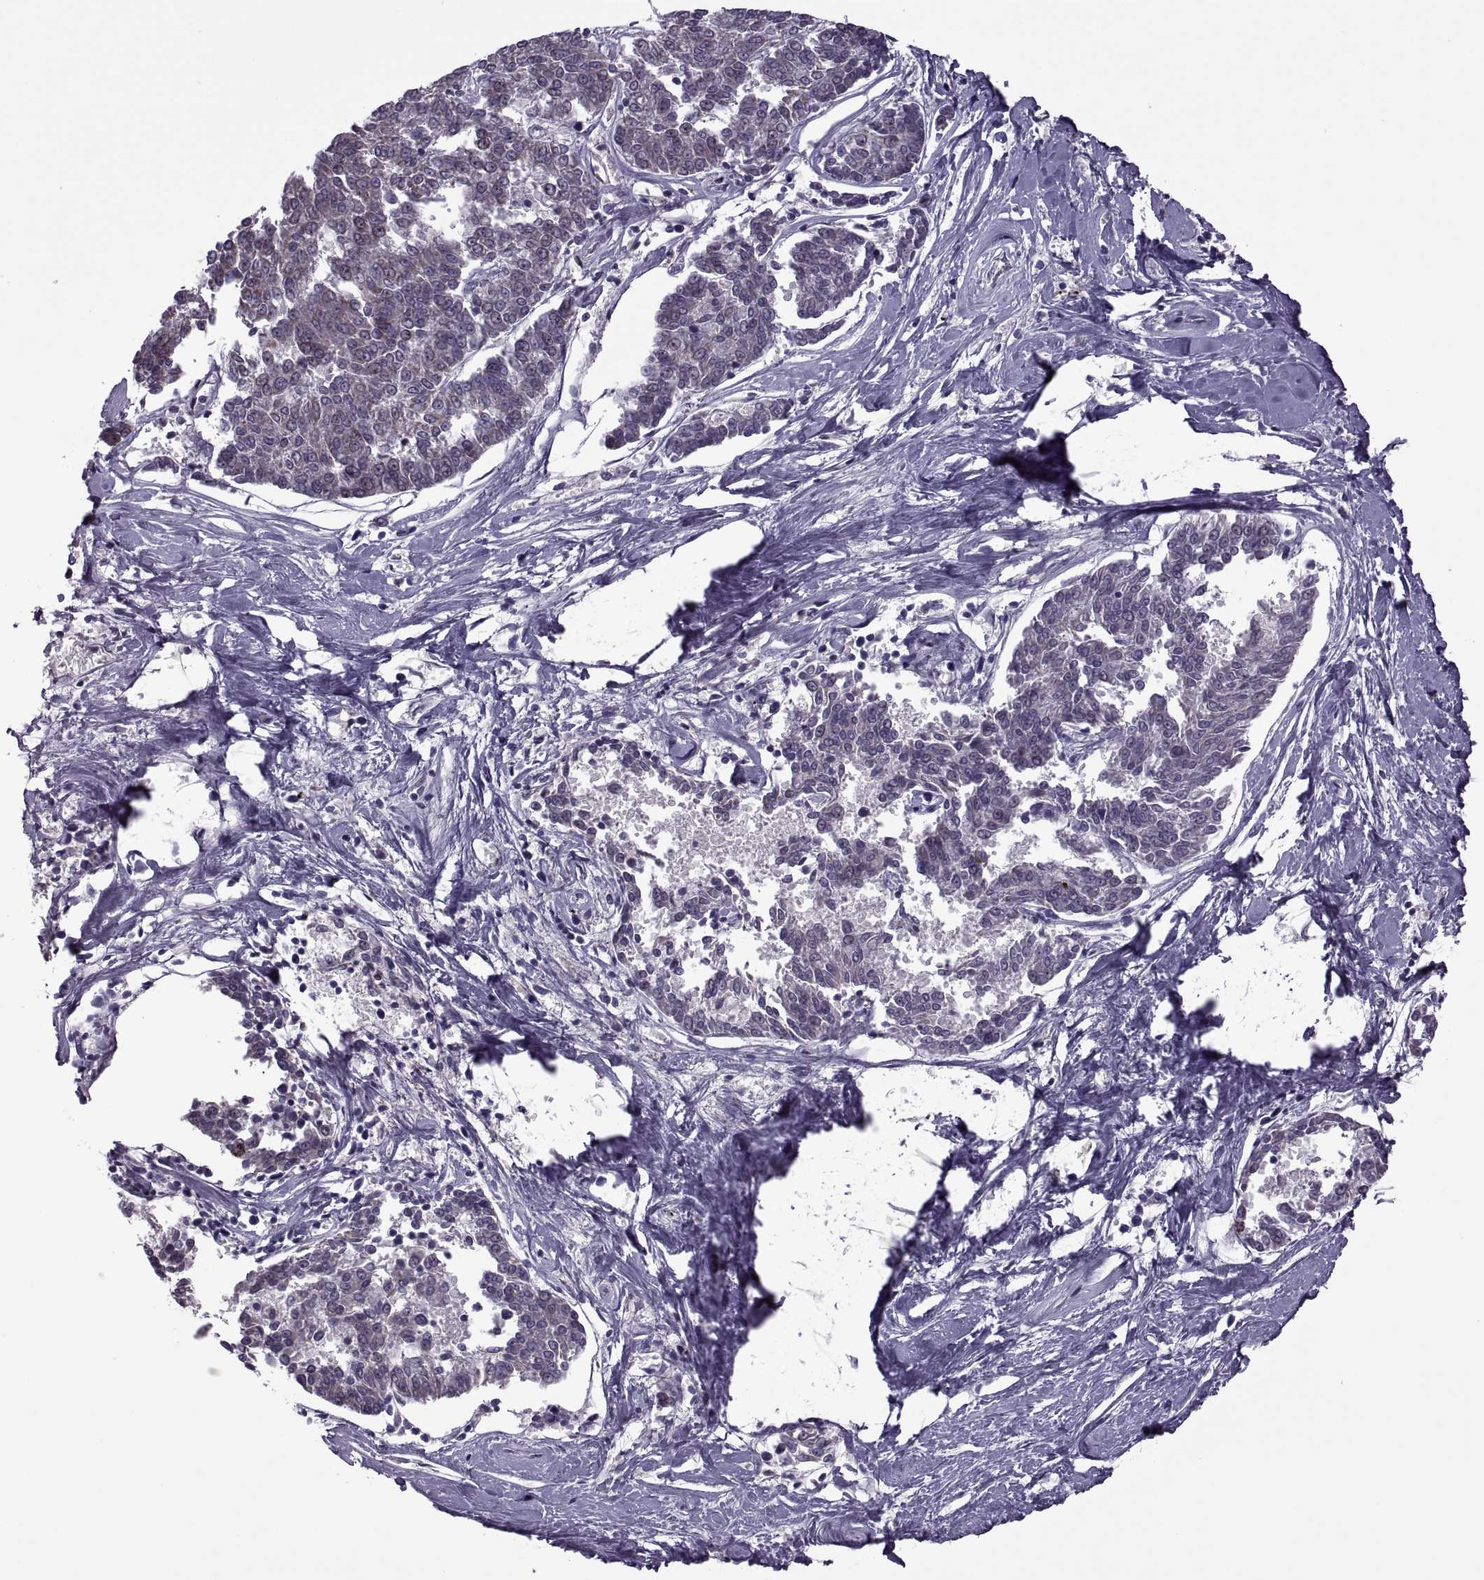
{"staining": {"intensity": "weak", "quantity": "<25%", "location": "cytoplasmic/membranous"}, "tissue": "melanoma", "cell_type": "Tumor cells", "image_type": "cancer", "snomed": [{"axis": "morphology", "description": "Malignant melanoma, NOS"}, {"axis": "topography", "description": "Skin"}], "caption": "There is no significant expression in tumor cells of melanoma.", "gene": "ODF3", "patient": {"sex": "female", "age": 72}}